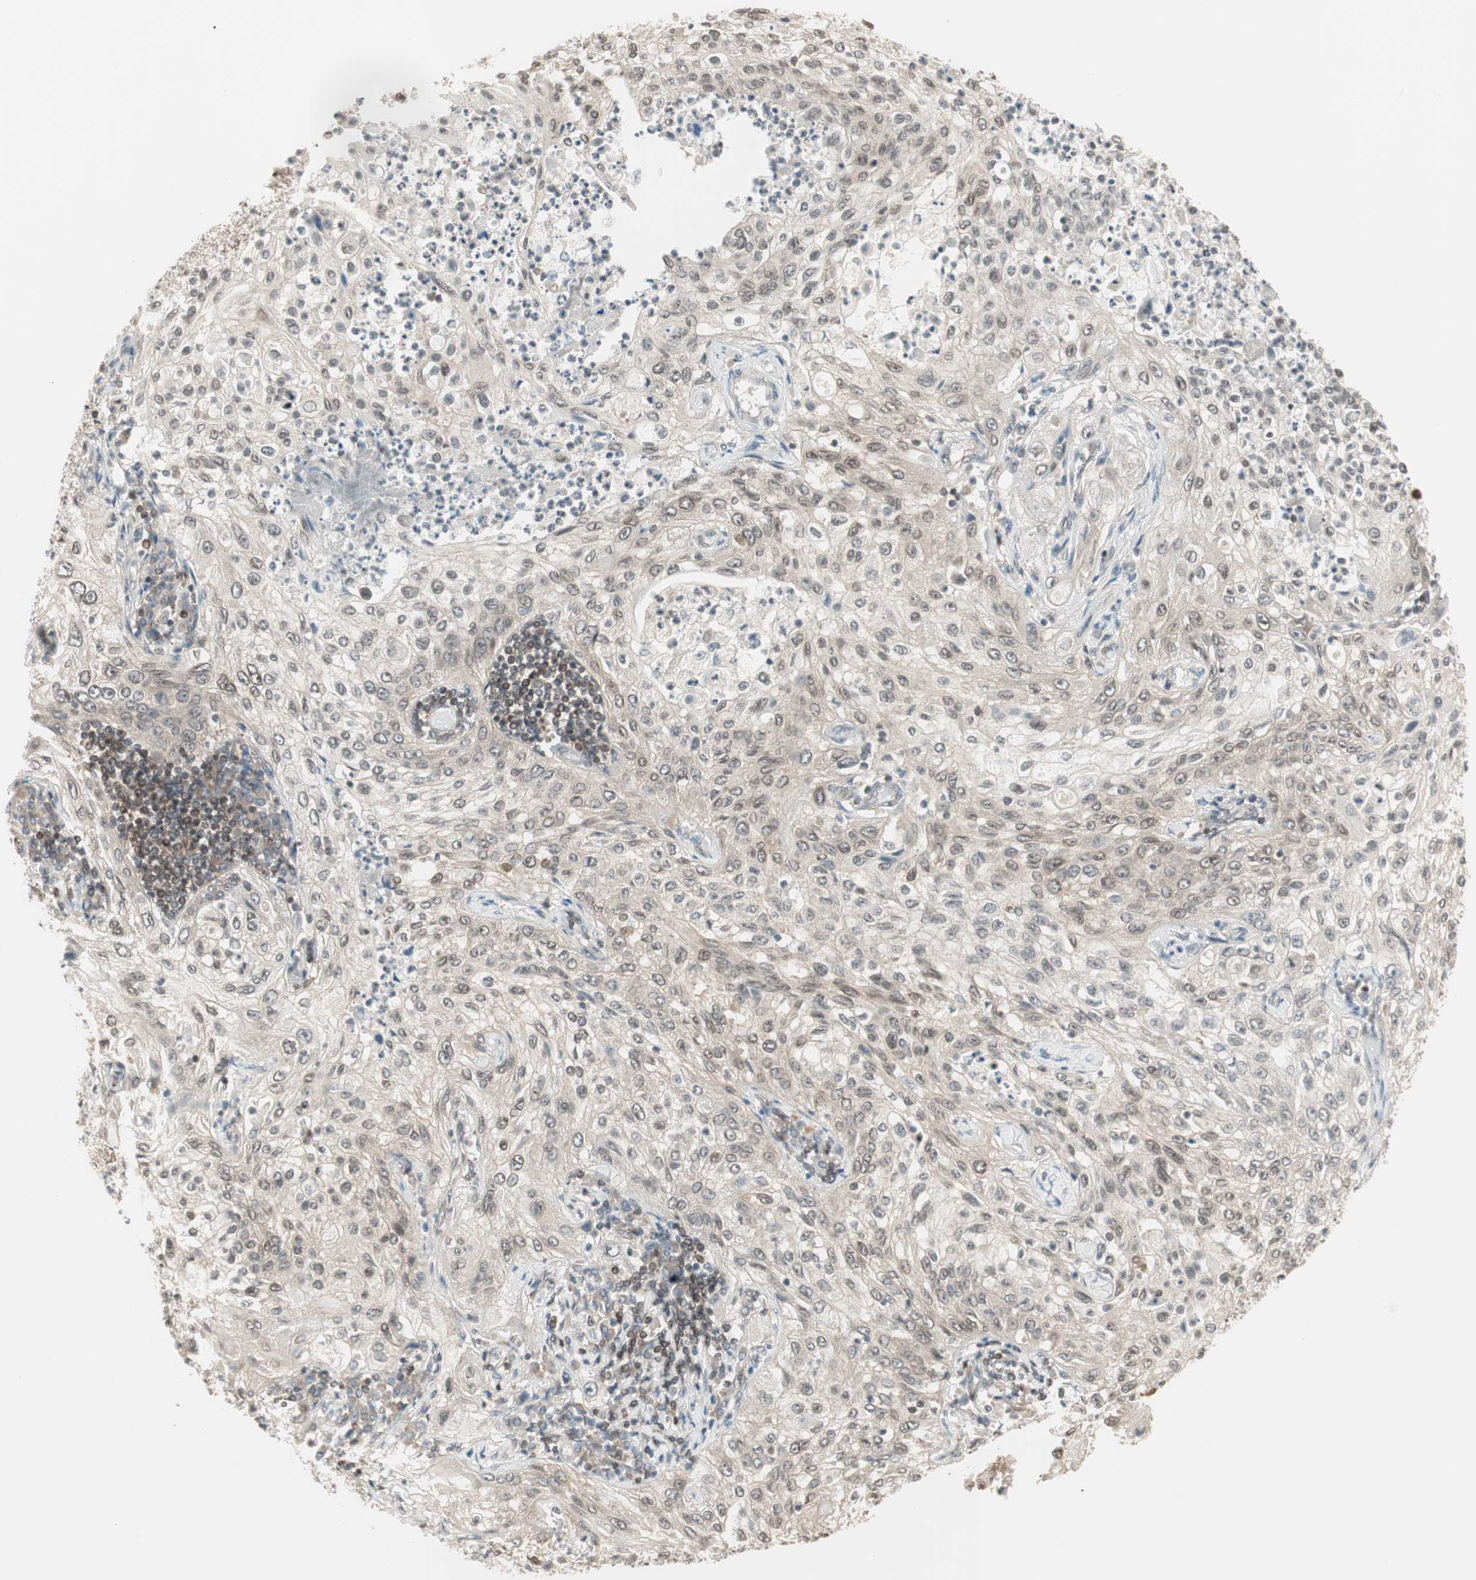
{"staining": {"intensity": "weak", "quantity": "25%-75%", "location": "cytoplasmic/membranous,nuclear"}, "tissue": "lung cancer", "cell_type": "Tumor cells", "image_type": "cancer", "snomed": [{"axis": "morphology", "description": "Inflammation, NOS"}, {"axis": "morphology", "description": "Squamous cell carcinoma, NOS"}, {"axis": "topography", "description": "Lymph node"}, {"axis": "topography", "description": "Soft tissue"}, {"axis": "topography", "description": "Lung"}], "caption": "The immunohistochemical stain labels weak cytoplasmic/membranous and nuclear expression in tumor cells of lung squamous cell carcinoma tissue. (DAB (3,3'-diaminobenzidine) IHC, brown staining for protein, blue staining for nuclei).", "gene": "UBE2I", "patient": {"sex": "male", "age": 66}}